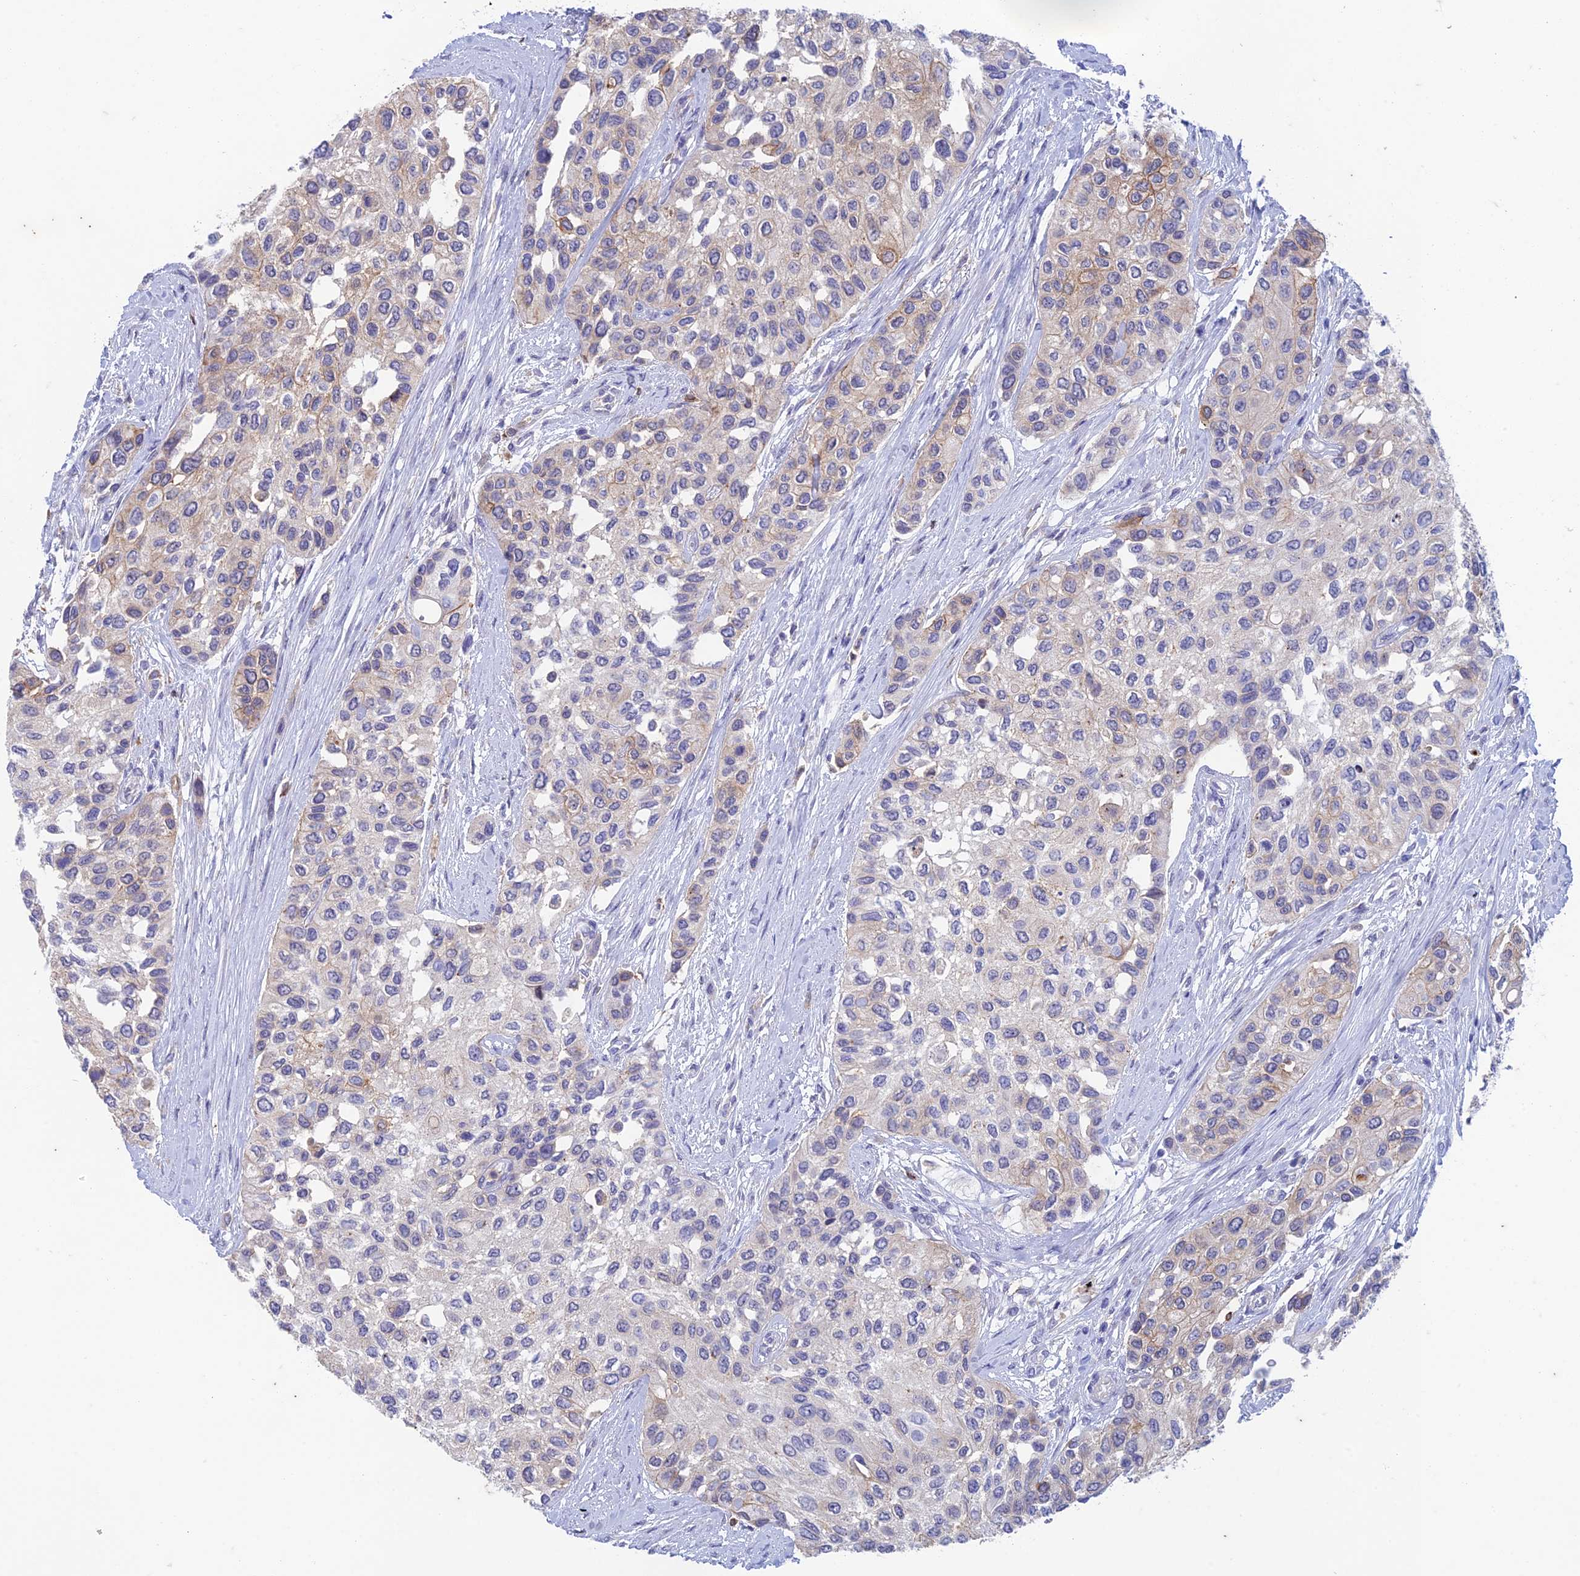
{"staining": {"intensity": "weak", "quantity": "<25%", "location": "cytoplasmic/membranous"}, "tissue": "urothelial cancer", "cell_type": "Tumor cells", "image_type": "cancer", "snomed": [{"axis": "morphology", "description": "Normal tissue, NOS"}, {"axis": "morphology", "description": "Urothelial carcinoma, High grade"}, {"axis": "topography", "description": "Vascular tissue"}, {"axis": "topography", "description": "Urinary bladder"}], "caption": "High magnification brightfield microscopy of high-grade urothelial carcinoma stained with DAB (brown) and counterstained with hematoxylin (blue): tumor cells show no significant positivity.", "gene": "FGF7", "patient": {"sex": "female", "age": 56}}